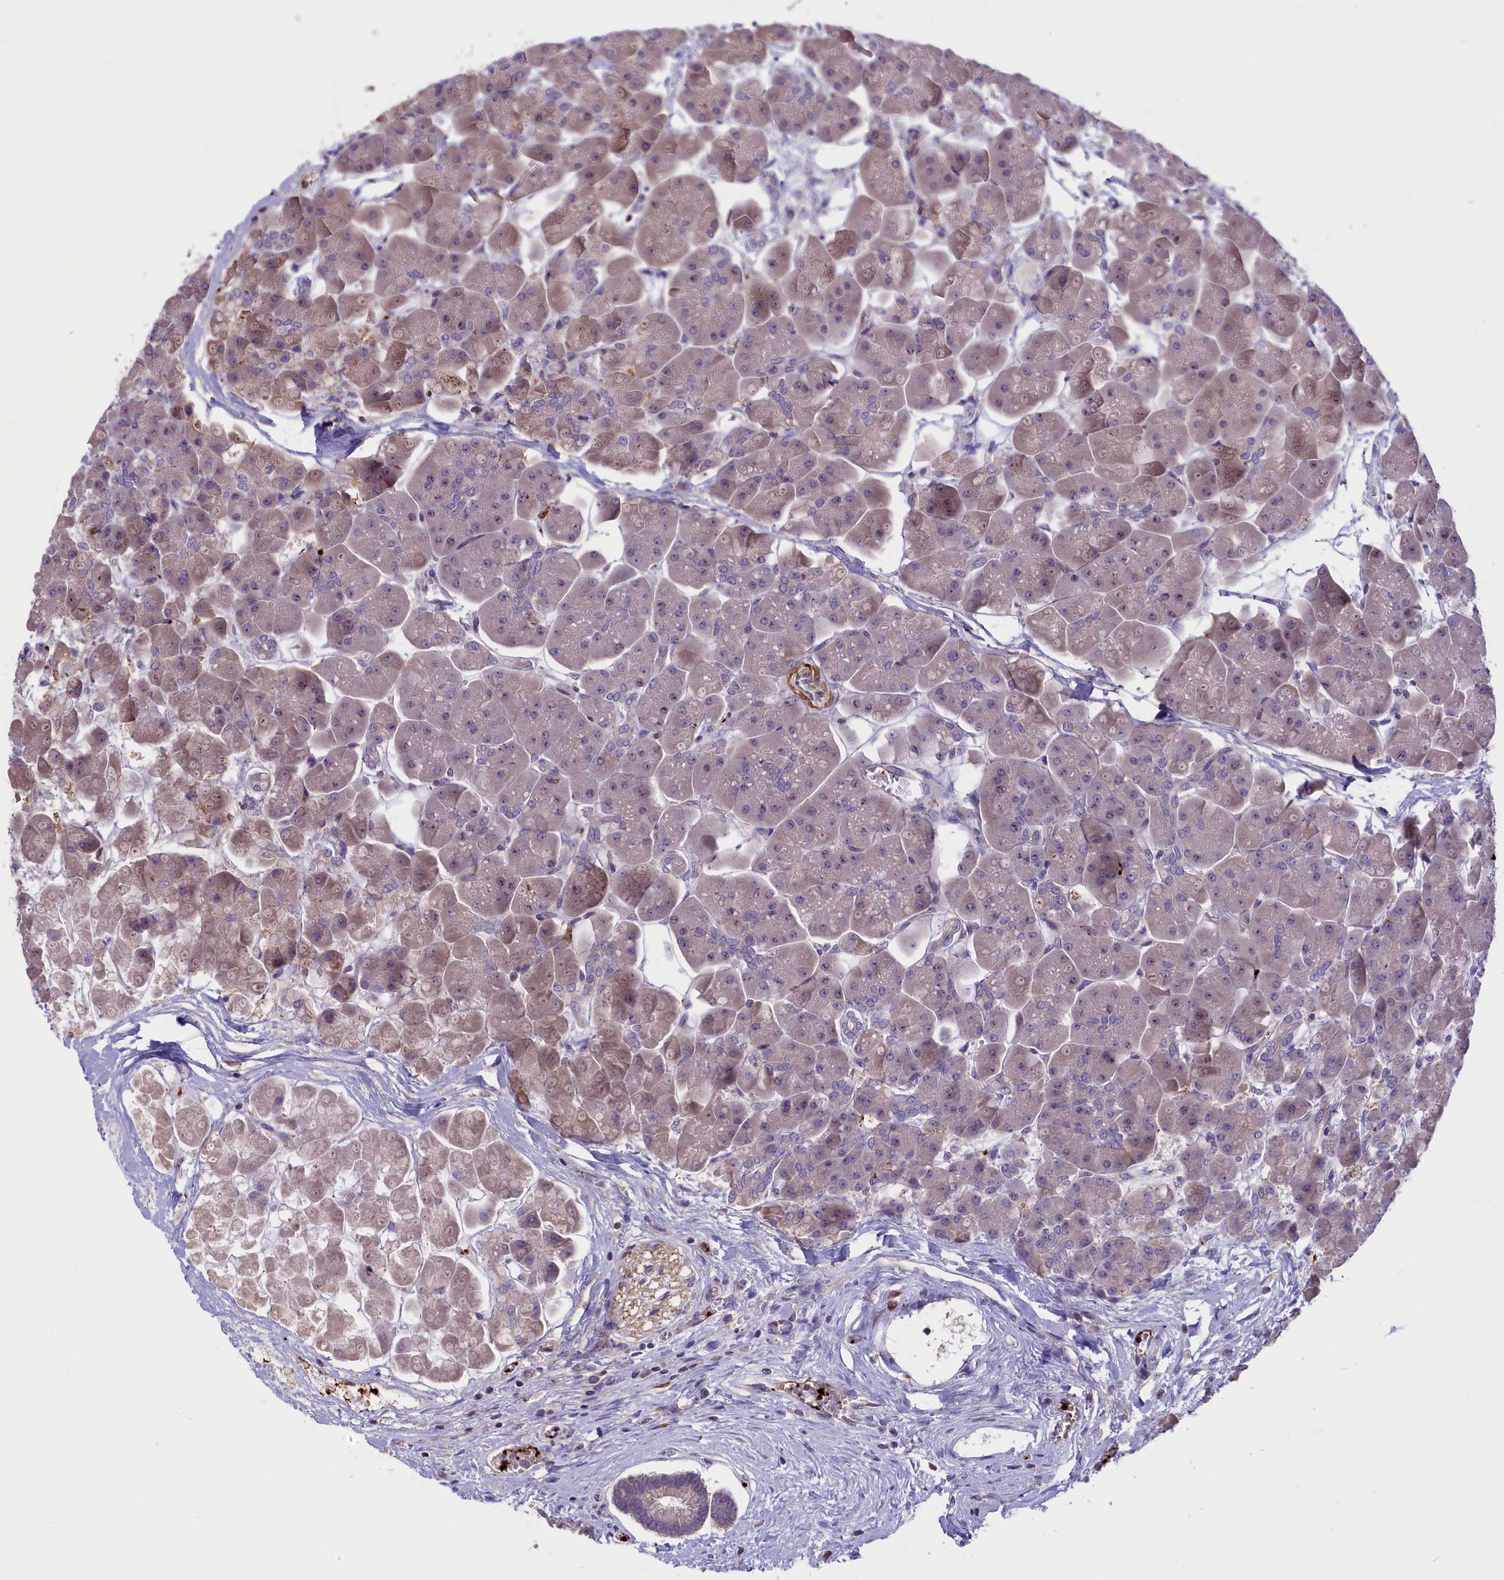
{"staining": {"intensity": "weak", "quantity": ">75%", "location": "cytoplasmic/membranous"}, "tissue": "pancreas", "cell_type": "Exocrine glandular cells", "image_type": "normal", "snomed": [{"axis": "morphology", "description": "Normal tissue, NOS"}, {"axis": "topography", "description": "Pancreas"}], "caption": "Immunohistochemical staining of normal human pancreas displays weak cytoplasmic/membranous protein staining in approximately >75% of exocrine glandular cells. The staining is performed using DAB brown chromogen to label protein expression. The nuclei are counter-stained blue using hematoxylin.", "gene": "HEATR3", "patient": {"sex": "male", "age": 66}}